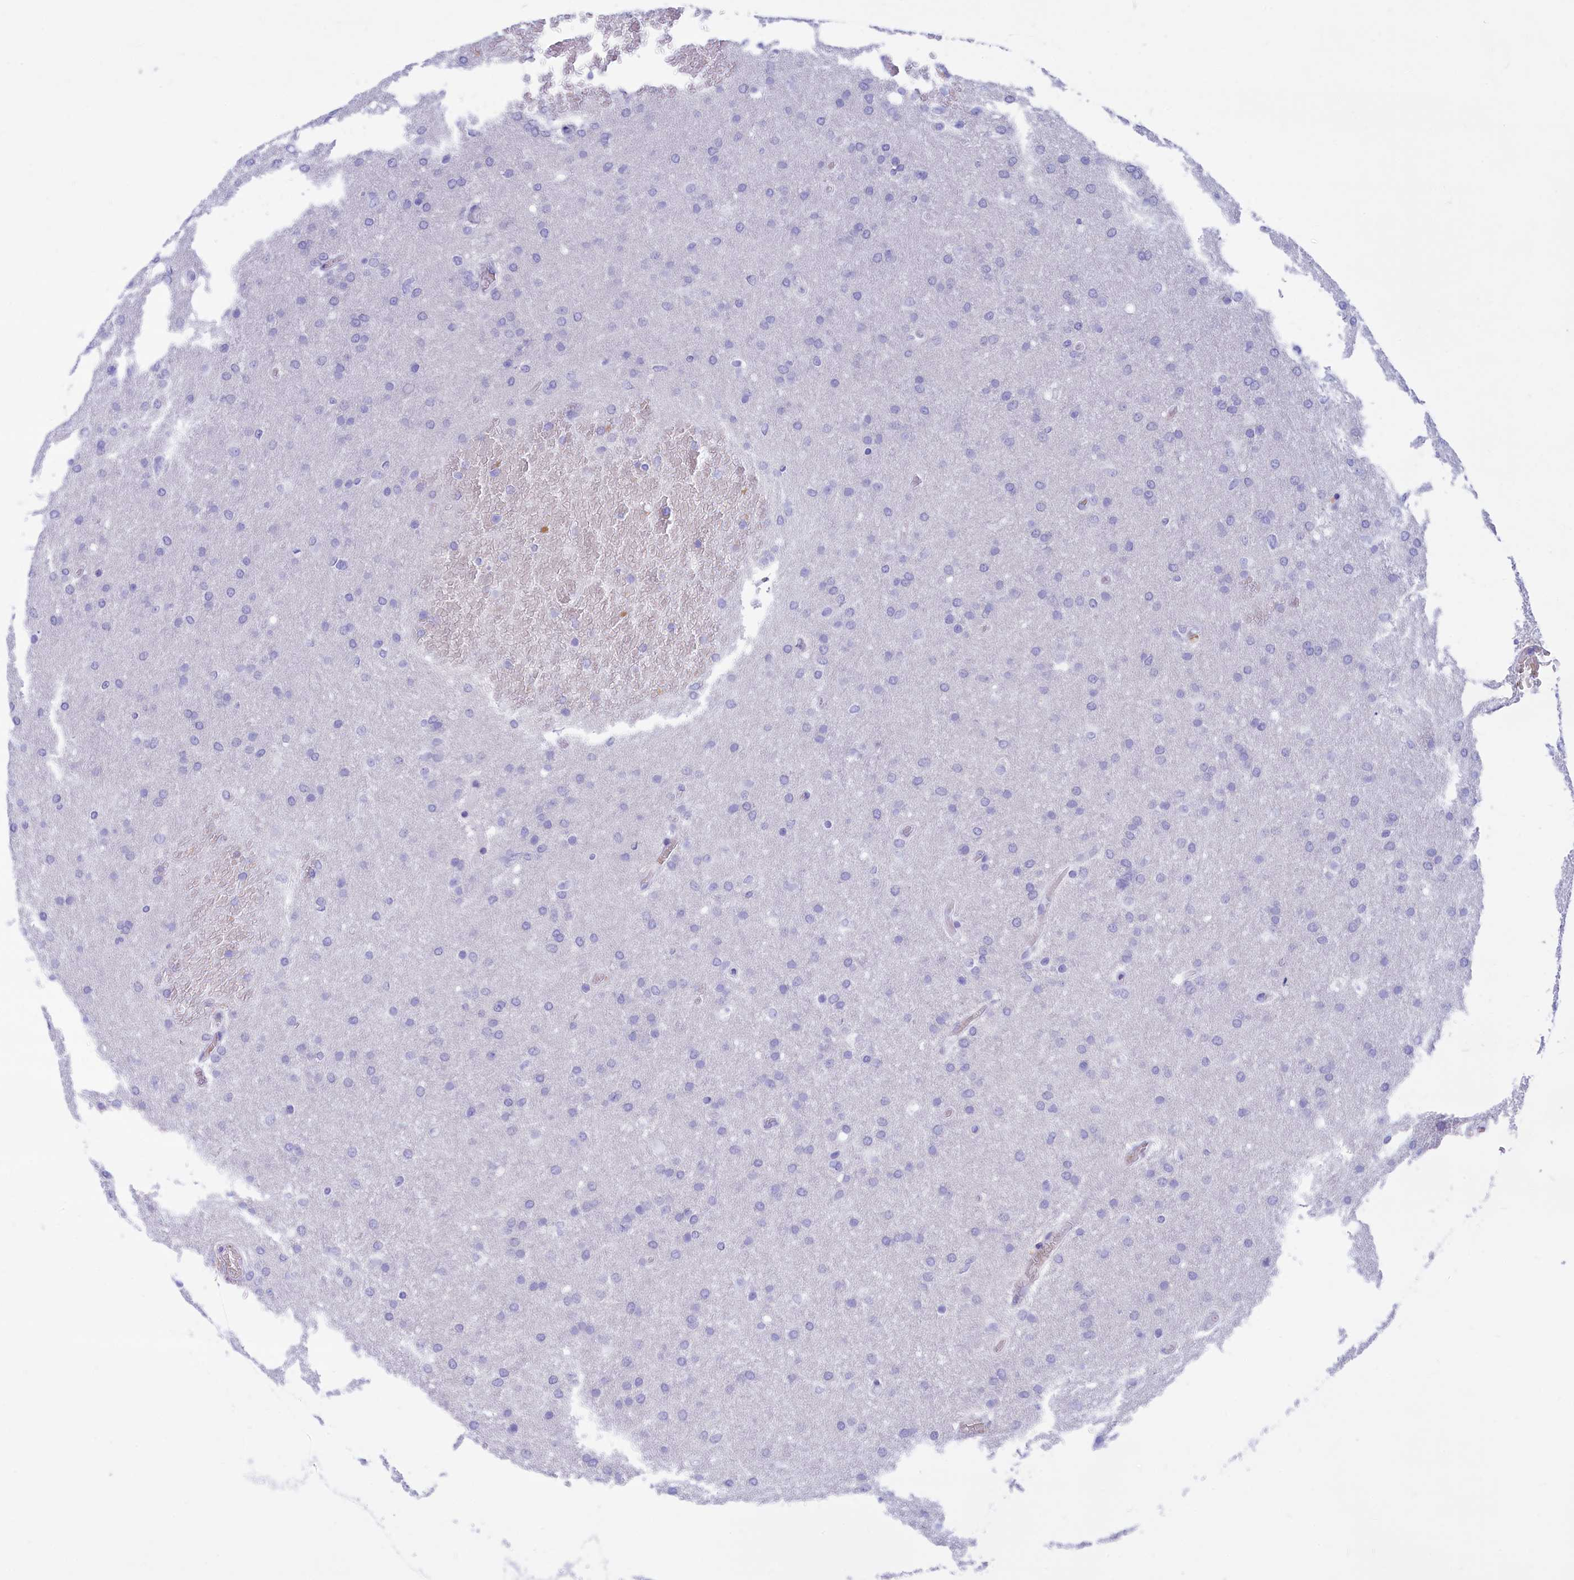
{"staining": {"intensity": "negative", "quantity": "none", "location": "none"}, "tissue": "glioma", "cell_type": "Tumor cells", "image_type": "cancer", "snomed": [{"axis": "morphology", "description": "Glioma, malignant, High grade"}, {"axis": "topography", "description": "Cerebral cortex"}], "caption": "This is an immunohistochemistry (IHC) photomicrograph of human glioma. There is no staining in tumor cells.", "gene": "GLYATL1", "patient": {"sex": "female", "age": 36}}